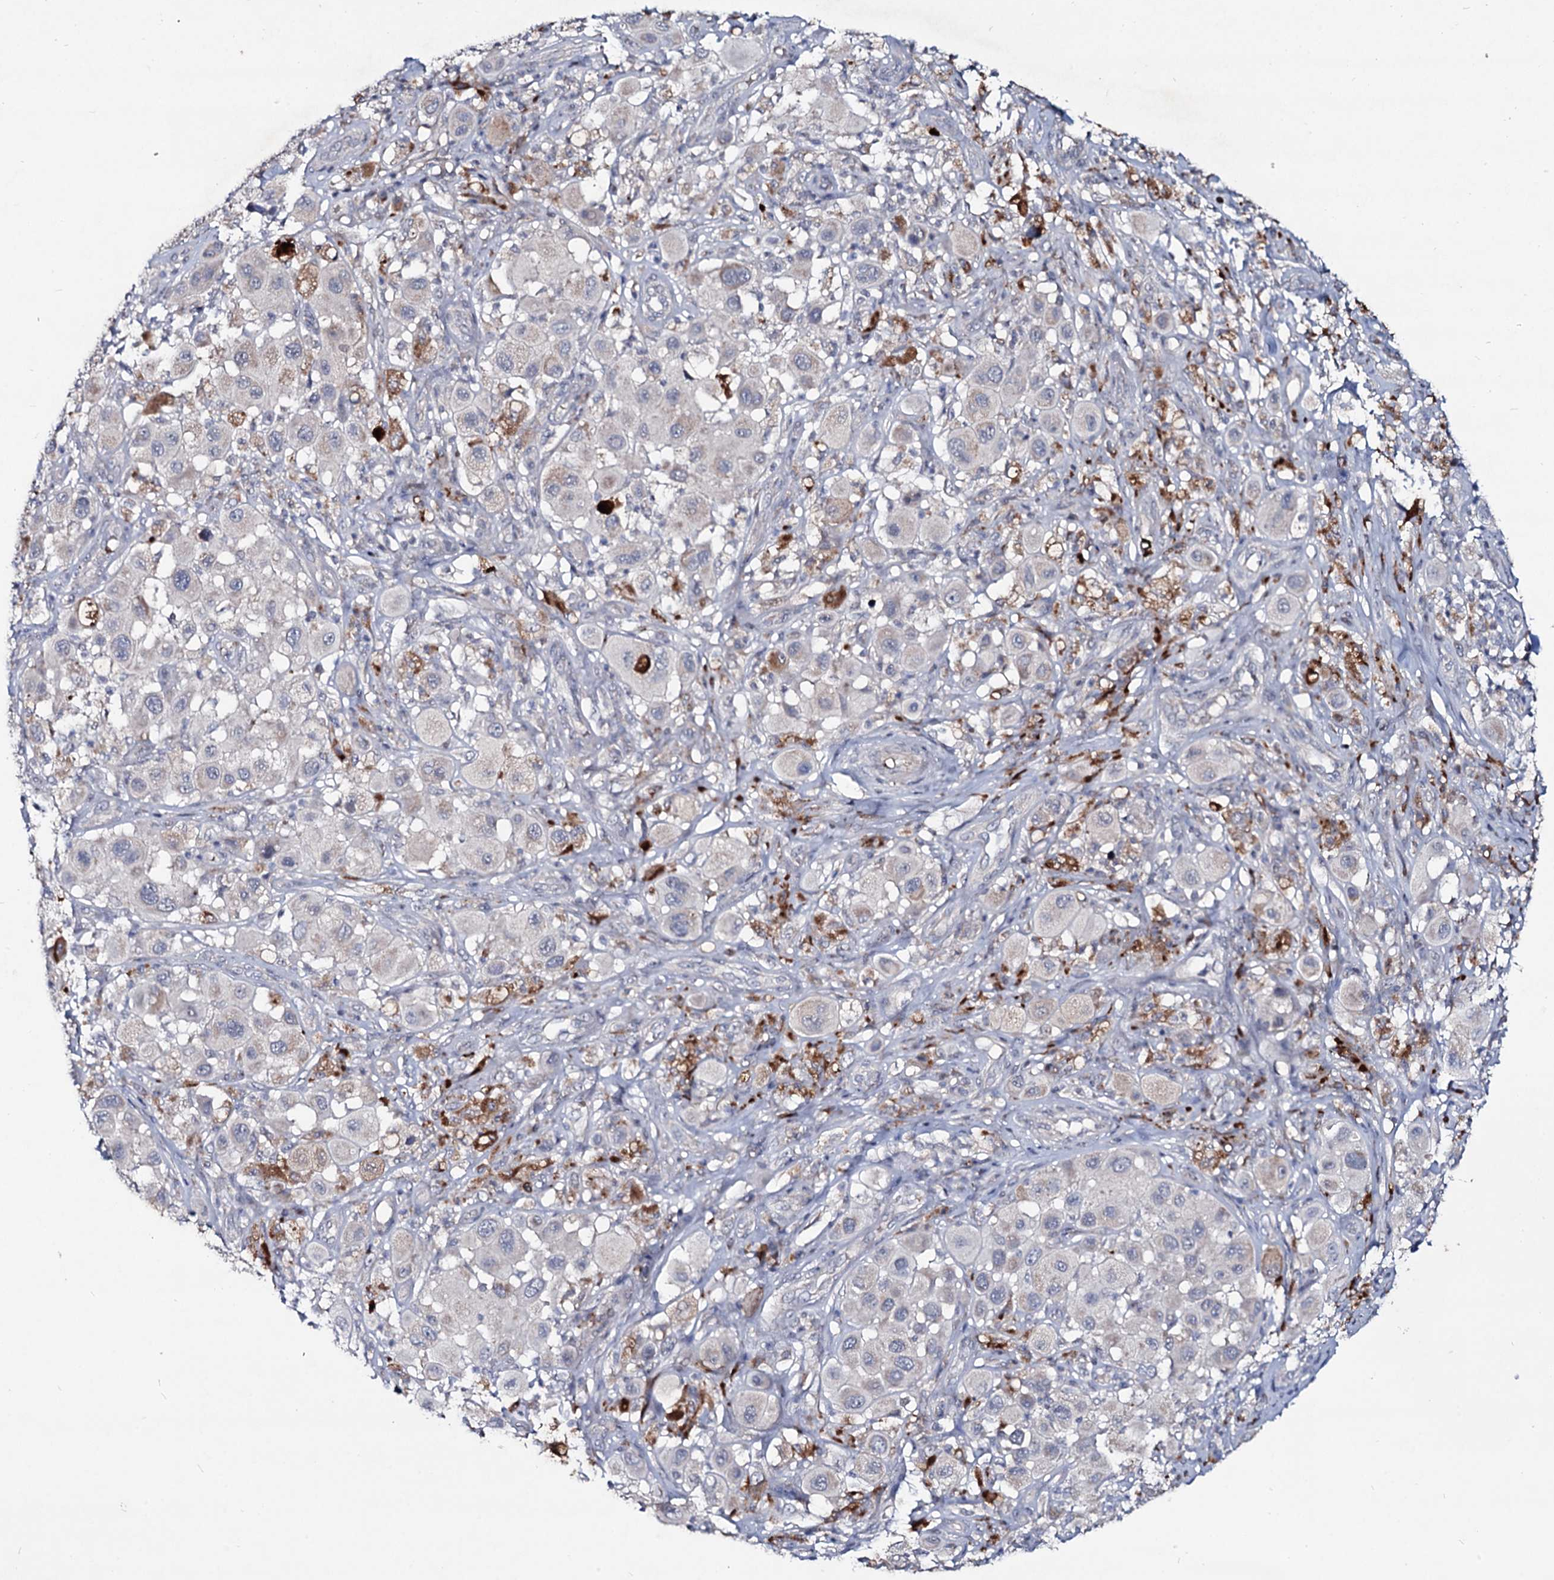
{"staining": {"intensity": "negative", "quantity": "none", "location": "none"}, "tissue": "melanoma", "cell_type": "Tumor cells", "image_type": "cancer", "snomed": [{"axis": "morphology", "description": "Malignant melanoma, Metastatic site"}, {"axis": "topography", "description": "Skin"}], "caption": "Immunohistochemistry (IHC) of human malignant melanoma (metastatic site) displays no staining in tumor cells.", "gene": "RNF6", "patient": {"sex": "male", "age": 41}}